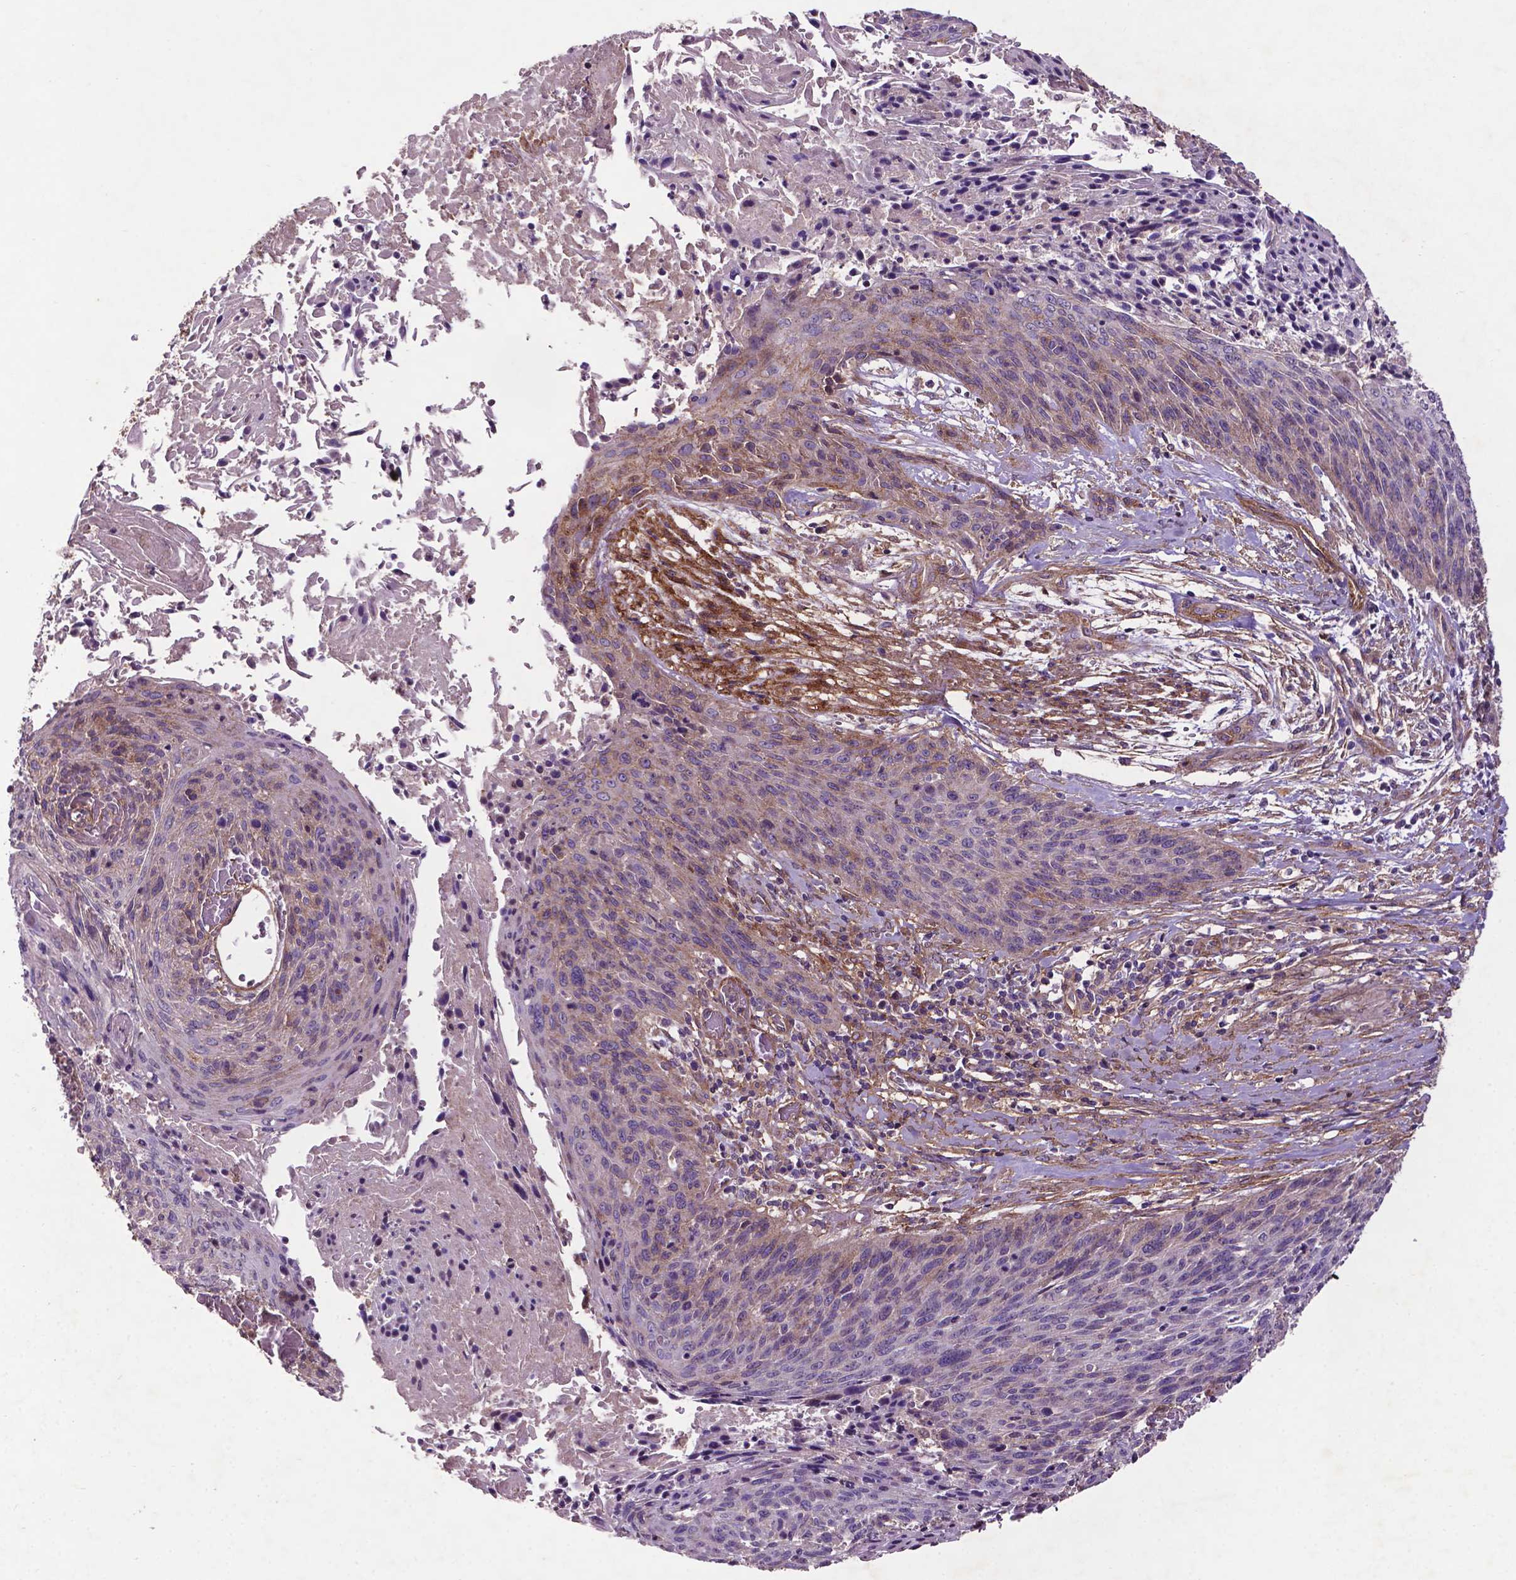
{"staining": {"intensity": "negative", "quantity": "none", "location": "none"}, "tissue": "cervical cancer", "cell_type": "Tumor cells", "image_type": "cancer", "snomed": [{"axis": "morphology", "description": "Squamous cell carcinoma, NOS"}, {"axis": "topography", "description": "Cervix"}], "caption": "Tumor cells show no significant staining in squamous cell carcinoma (cervical).", "gene": "RRAS", "patient": {"sex": "female", "age": 45}}